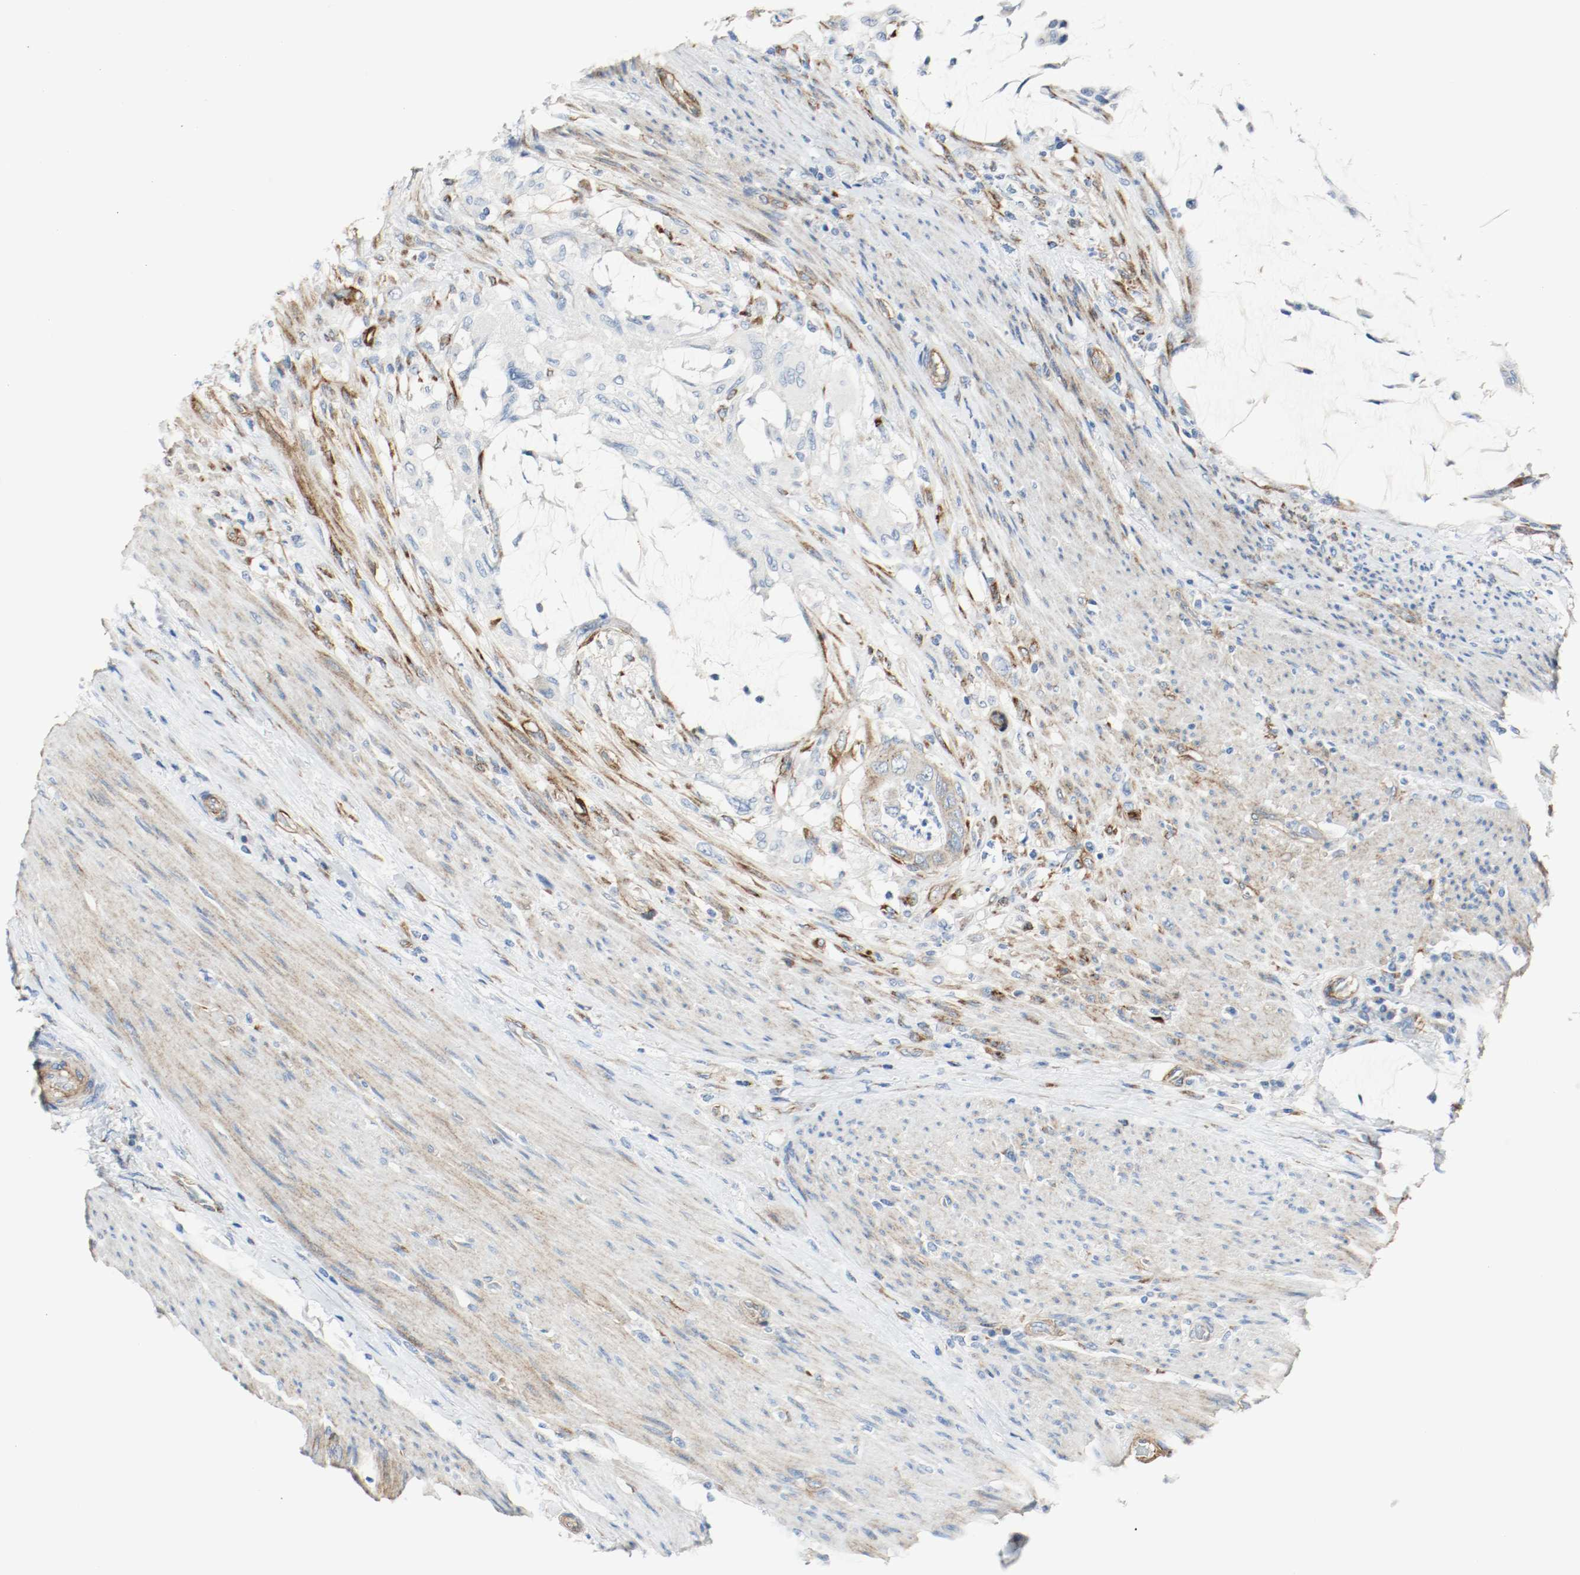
{"staining": {"intensity": "moderate", "quantity": "25%-75%", "location": "cytoplasmic/membranous"}, "tissue": "colorectal cancer", "cell_type": "Tumor cells", "image_type": "cancer", "snomed": [{"axis": "morphology", "description": "Adenocarcinoma, NOS"}, {"axis": "topography", "description": "Rectum"}], "caption": "Adenocarcinoma (colorectal) stained for a protein (brown) shows moderate cytoplasmic/membranous positive expression in approximately 25%-75% of tumor cells.", "gene": "LAMB1", "patient": {"sex": "female", "age": 77}}